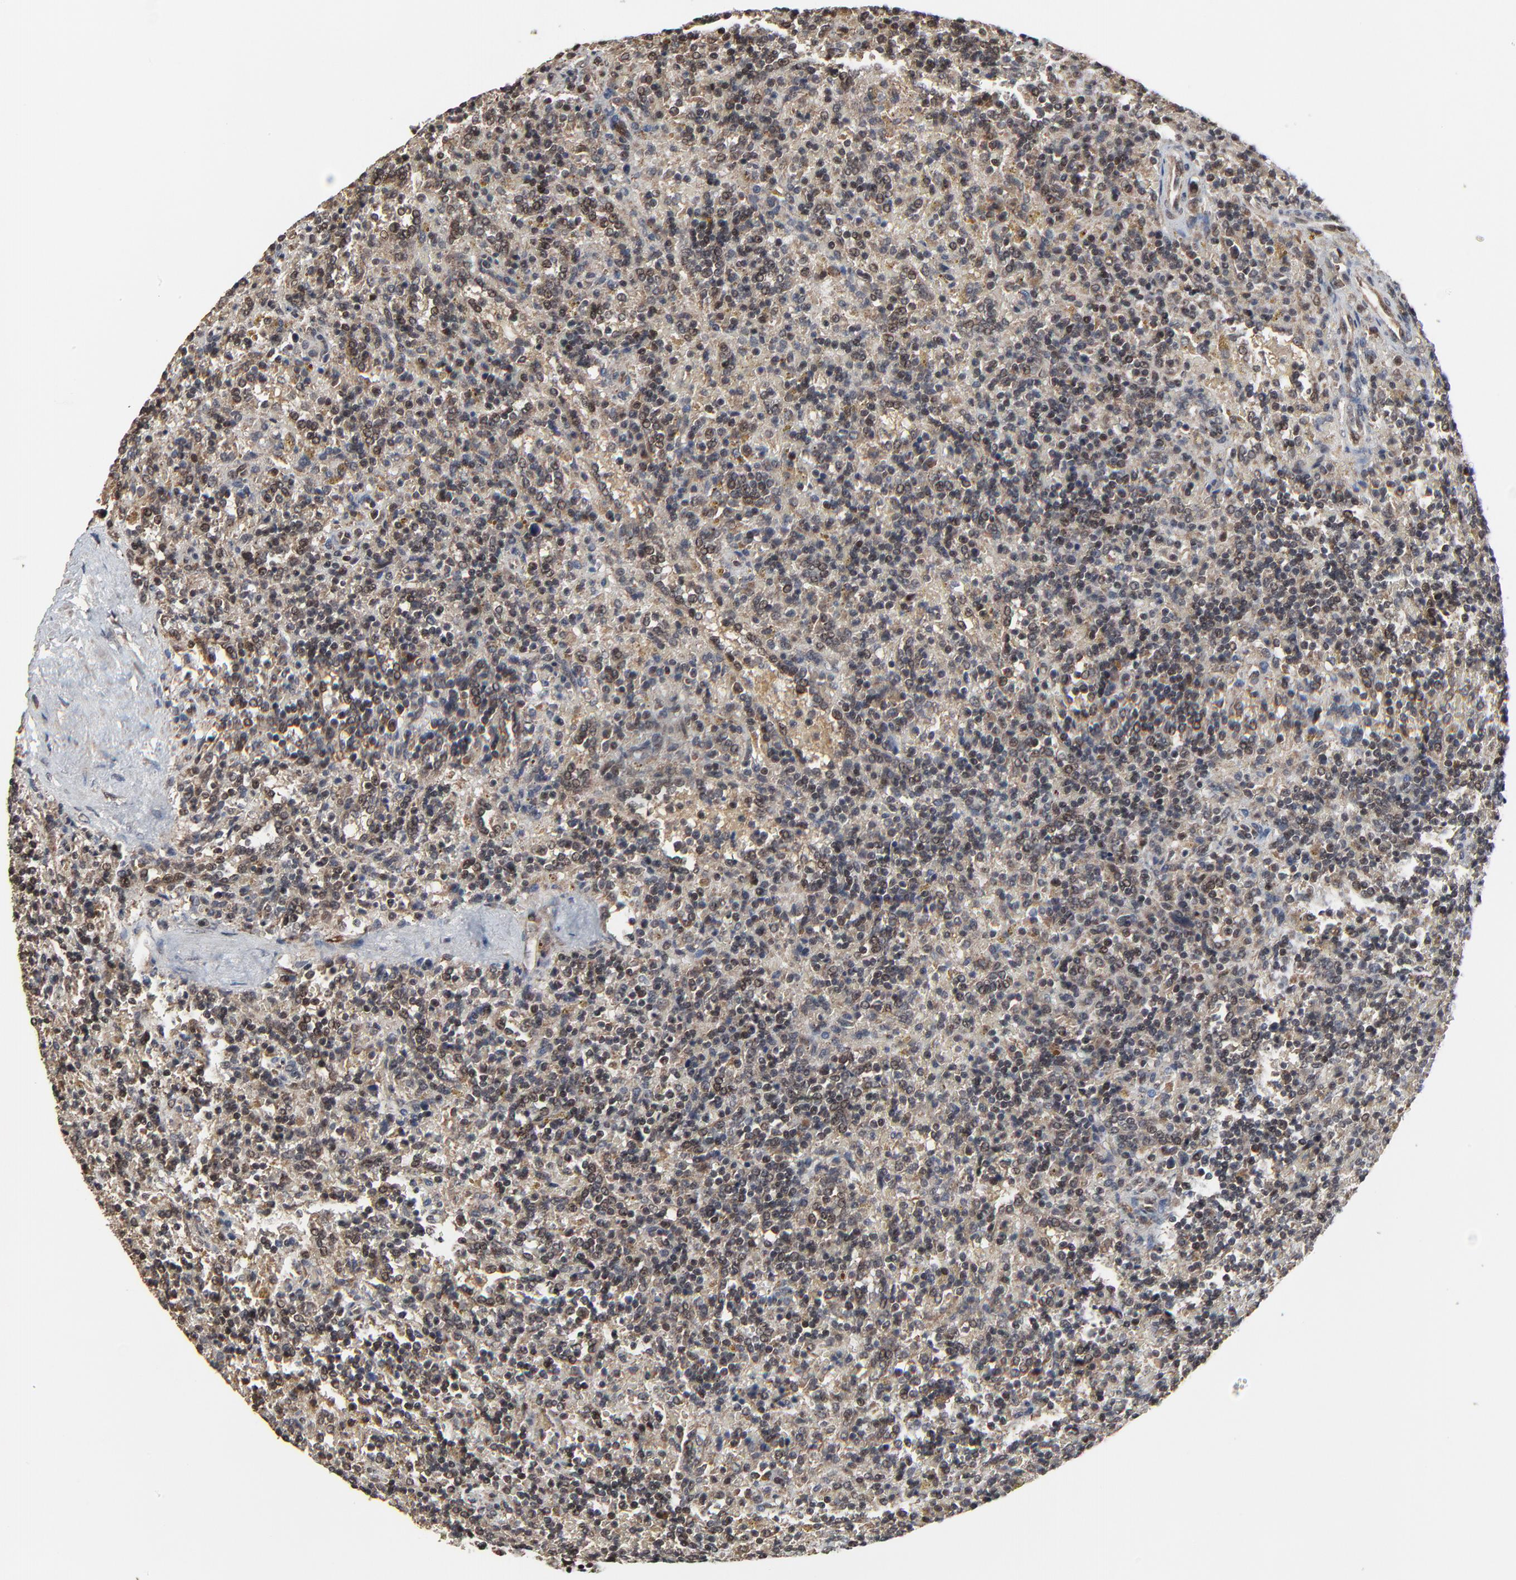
{"staining": {"intensity": "weak", "quantity": "25%-75%", "location": "cytoplasmic/membranous,nuclear"}, "tissue": "lymphoma", "cell_type": "Tumor cells", "image_type": "cancer", "snomed": [{"axis": "morphology", "description": "Malignant lymphoma, non-Hodgkin's type, Low grade"}, {"axis": "topography", "description": "Spleen"}], "caption": "A brown stain highlights weak cytoplasmic/membranous and nuclear positivity of a protein in human lymphoma tumor cells.", "gene": "RHOJ", "patient": {"sex": "male", "age": 67}}